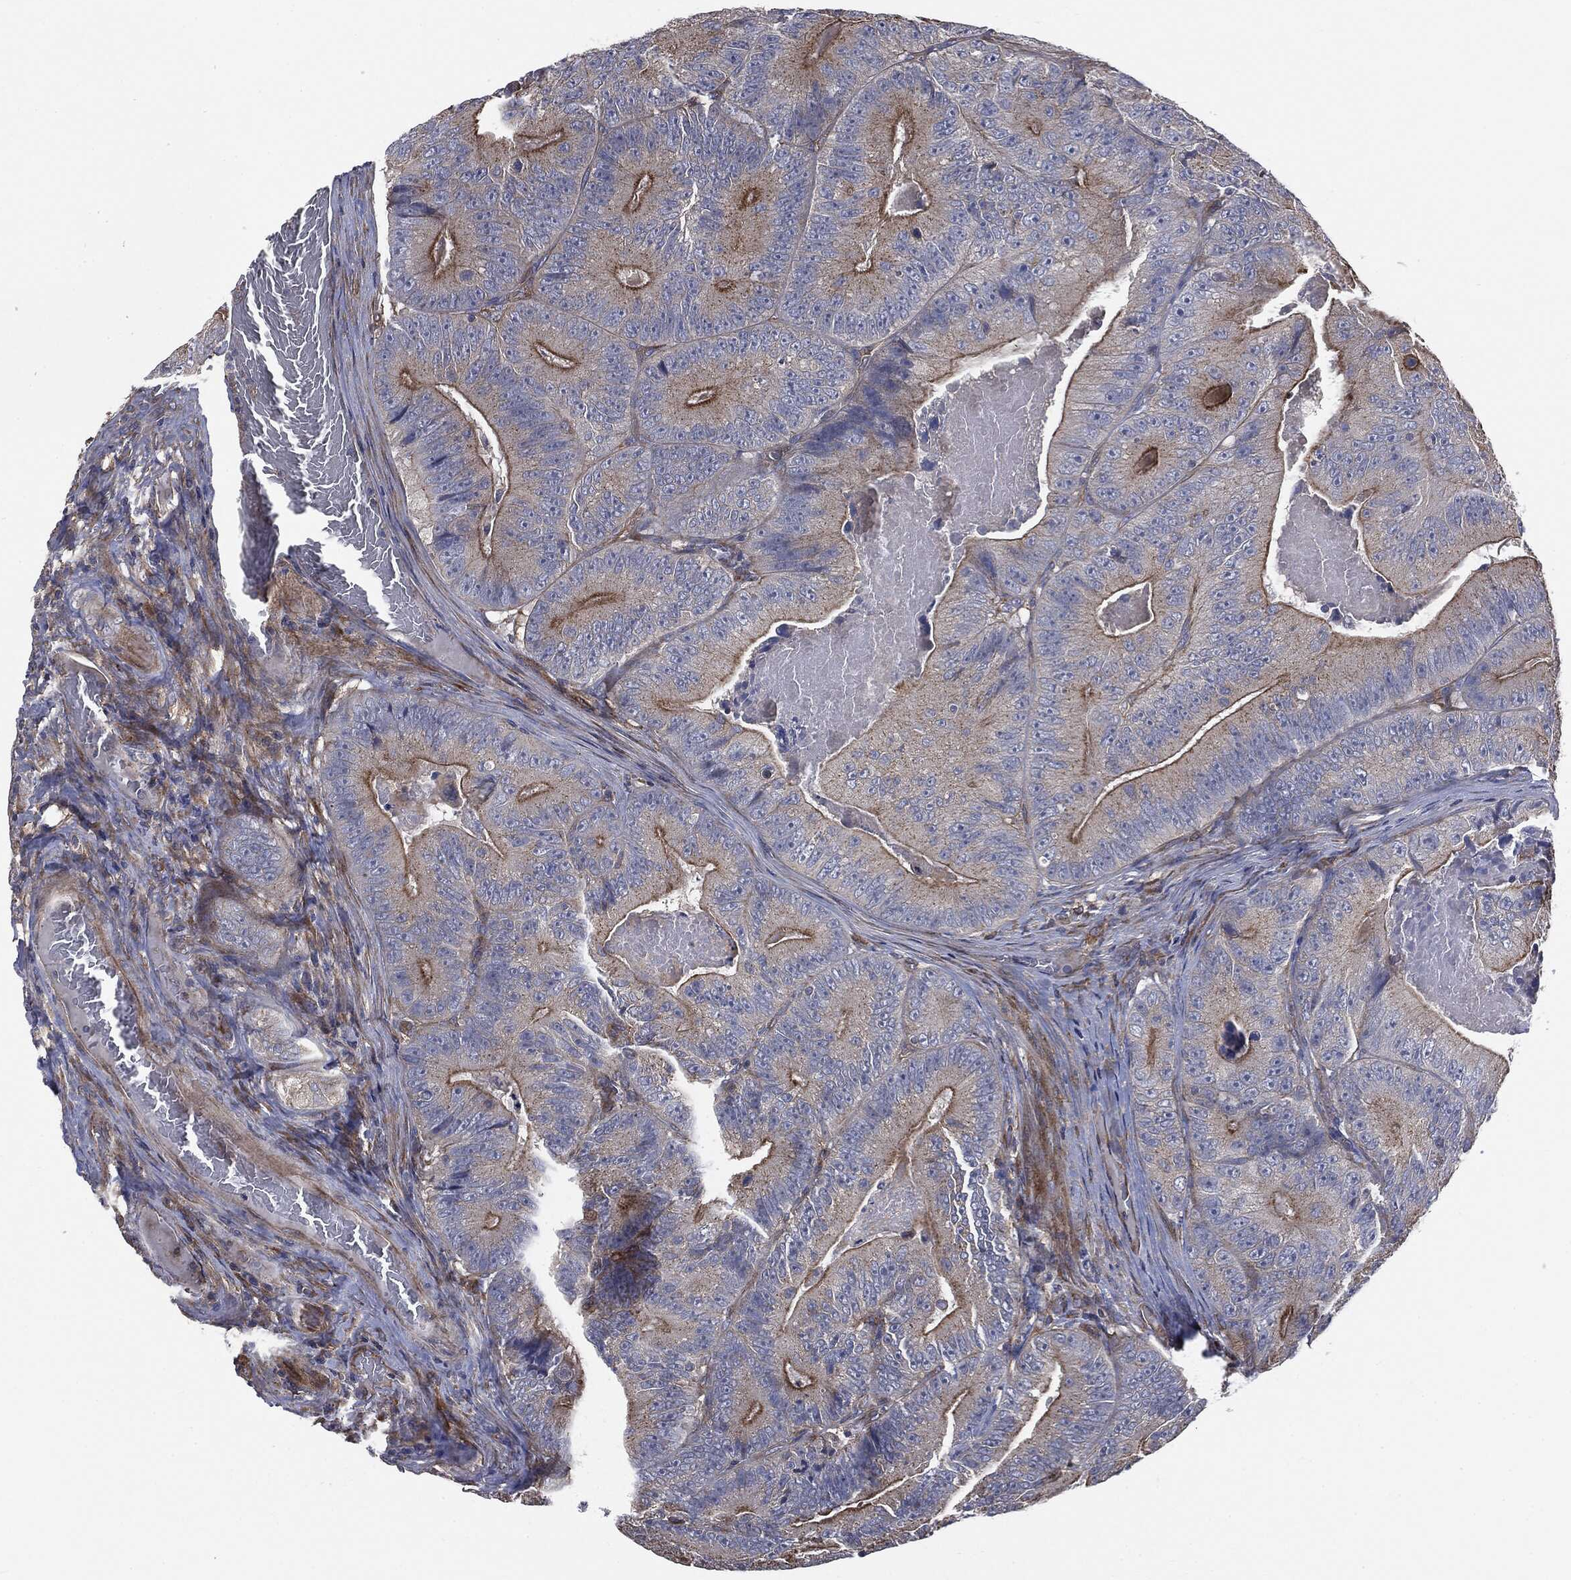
{"staining": {"intensity": "strong", "quantity": "25%-75%", "location": "cytoplasmic/membranous"}, "tissue": "colorectal cancer", "cell_type": "Tumor cells", "image_type": "cancer", "snomed": [{"axis": "morphology", "description": "Adenocarcinoma, NOS"}, {"axis": "topography", "description": "Colon"}], "caption": "IHC of adenocarcinoma (colorectal) reveals high levels of strong cytoplasmic/membranous positivity in approximately 25%-75% of tumor cells.", "gene": "EPS15L1", "patient": {"sex": "female", "age": 86}}